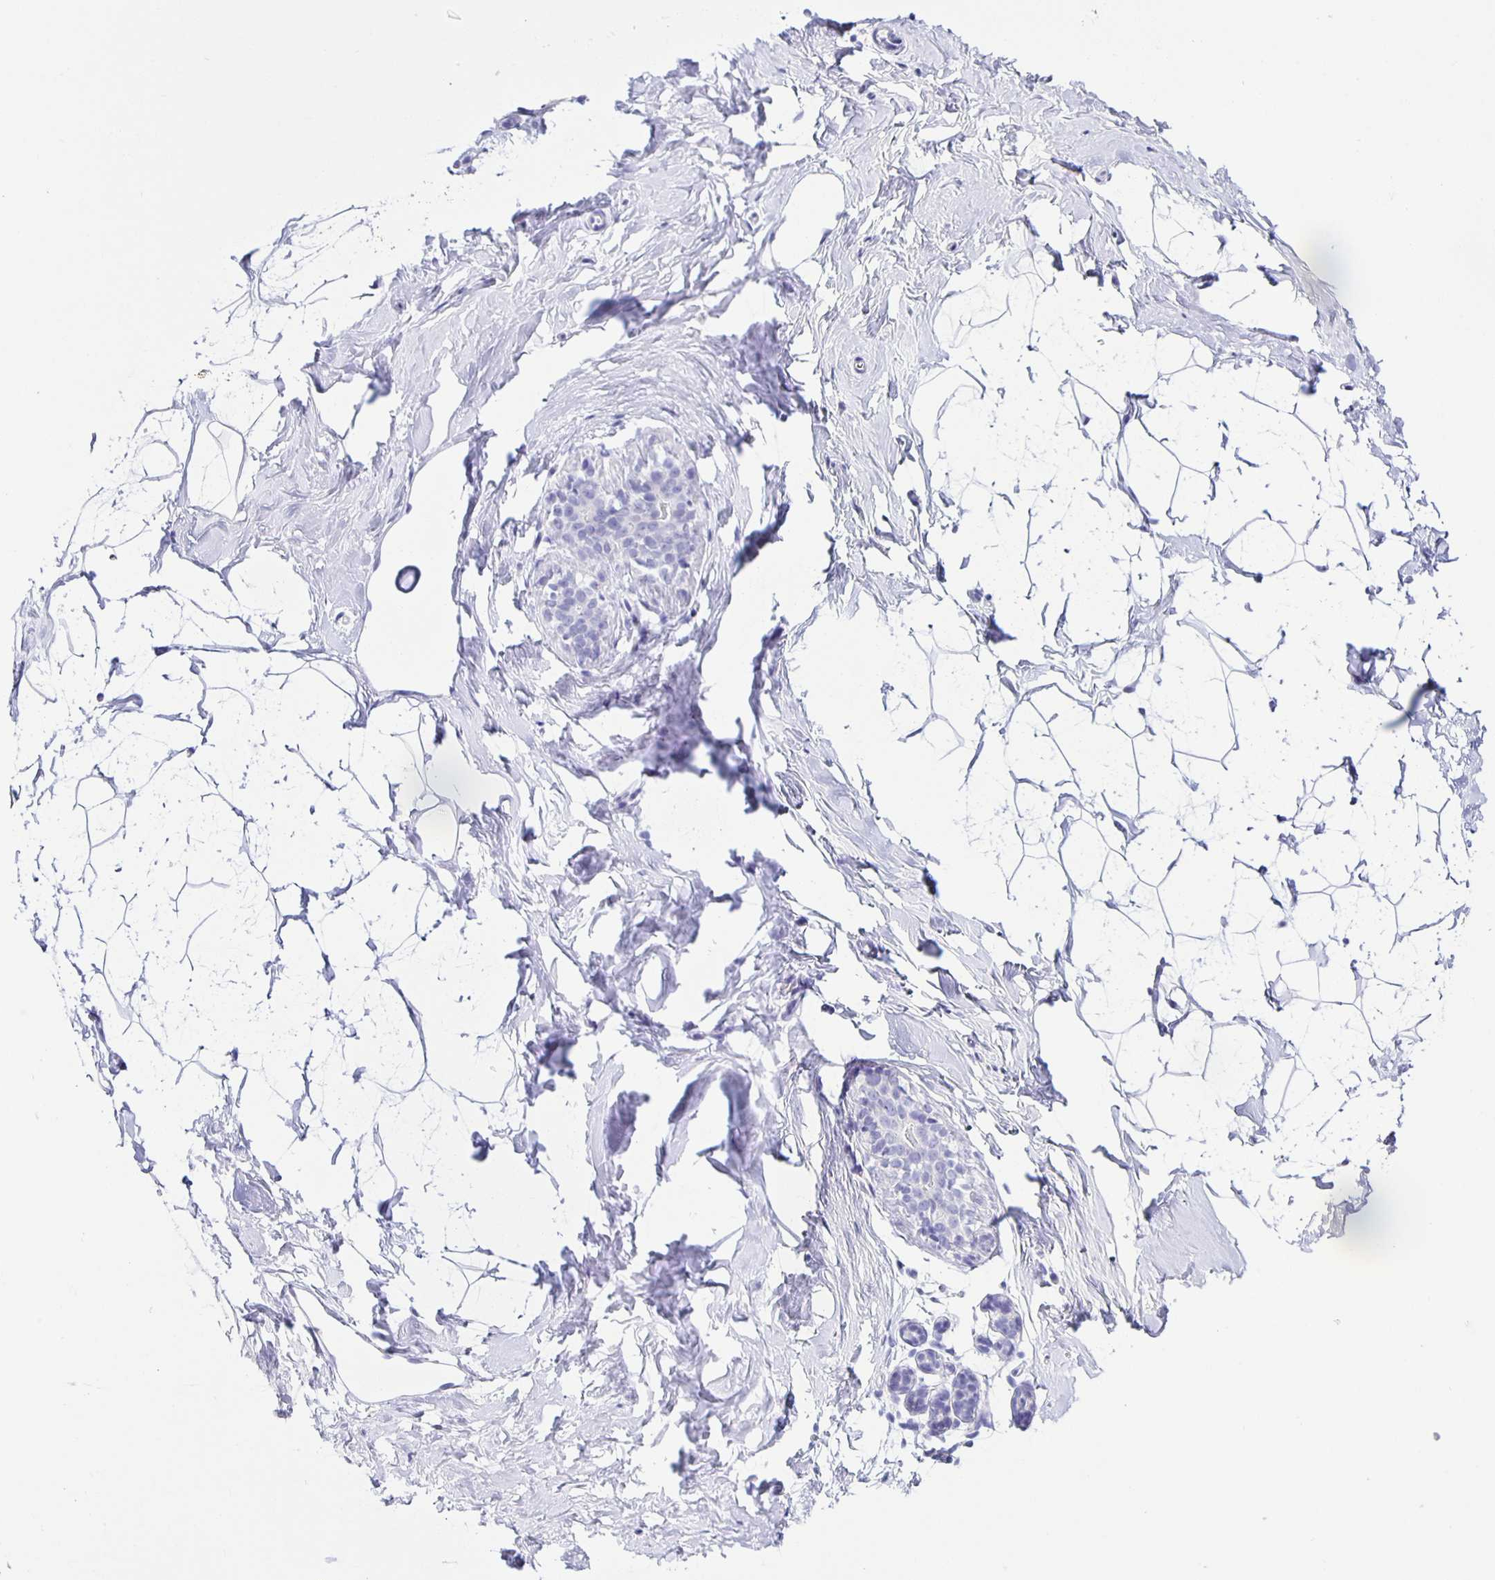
{"staining": {"intensity": "negative", "quantity": "none", "location": "none"}, "tissue": "breast", "cell_type": "Adipocytes", "image_type": "normal", "snomed": [{"axis": "morphology", "description": "Normal tissue, NOS"}, {"axis": "topography", "description": "Breast"}], "caption": "Breast was stained to show a protein in brown. There is no significant positivity in adipocytes. (Stains: DAB (3,3'-diaminobenzidine) immunohistochemistry (IHC) with hematoxylin counter stain, Microscopy: brightfield microscopy at high magnification).", "gene": "AQP6", "patient": {"sex": "female", "age": 32}}